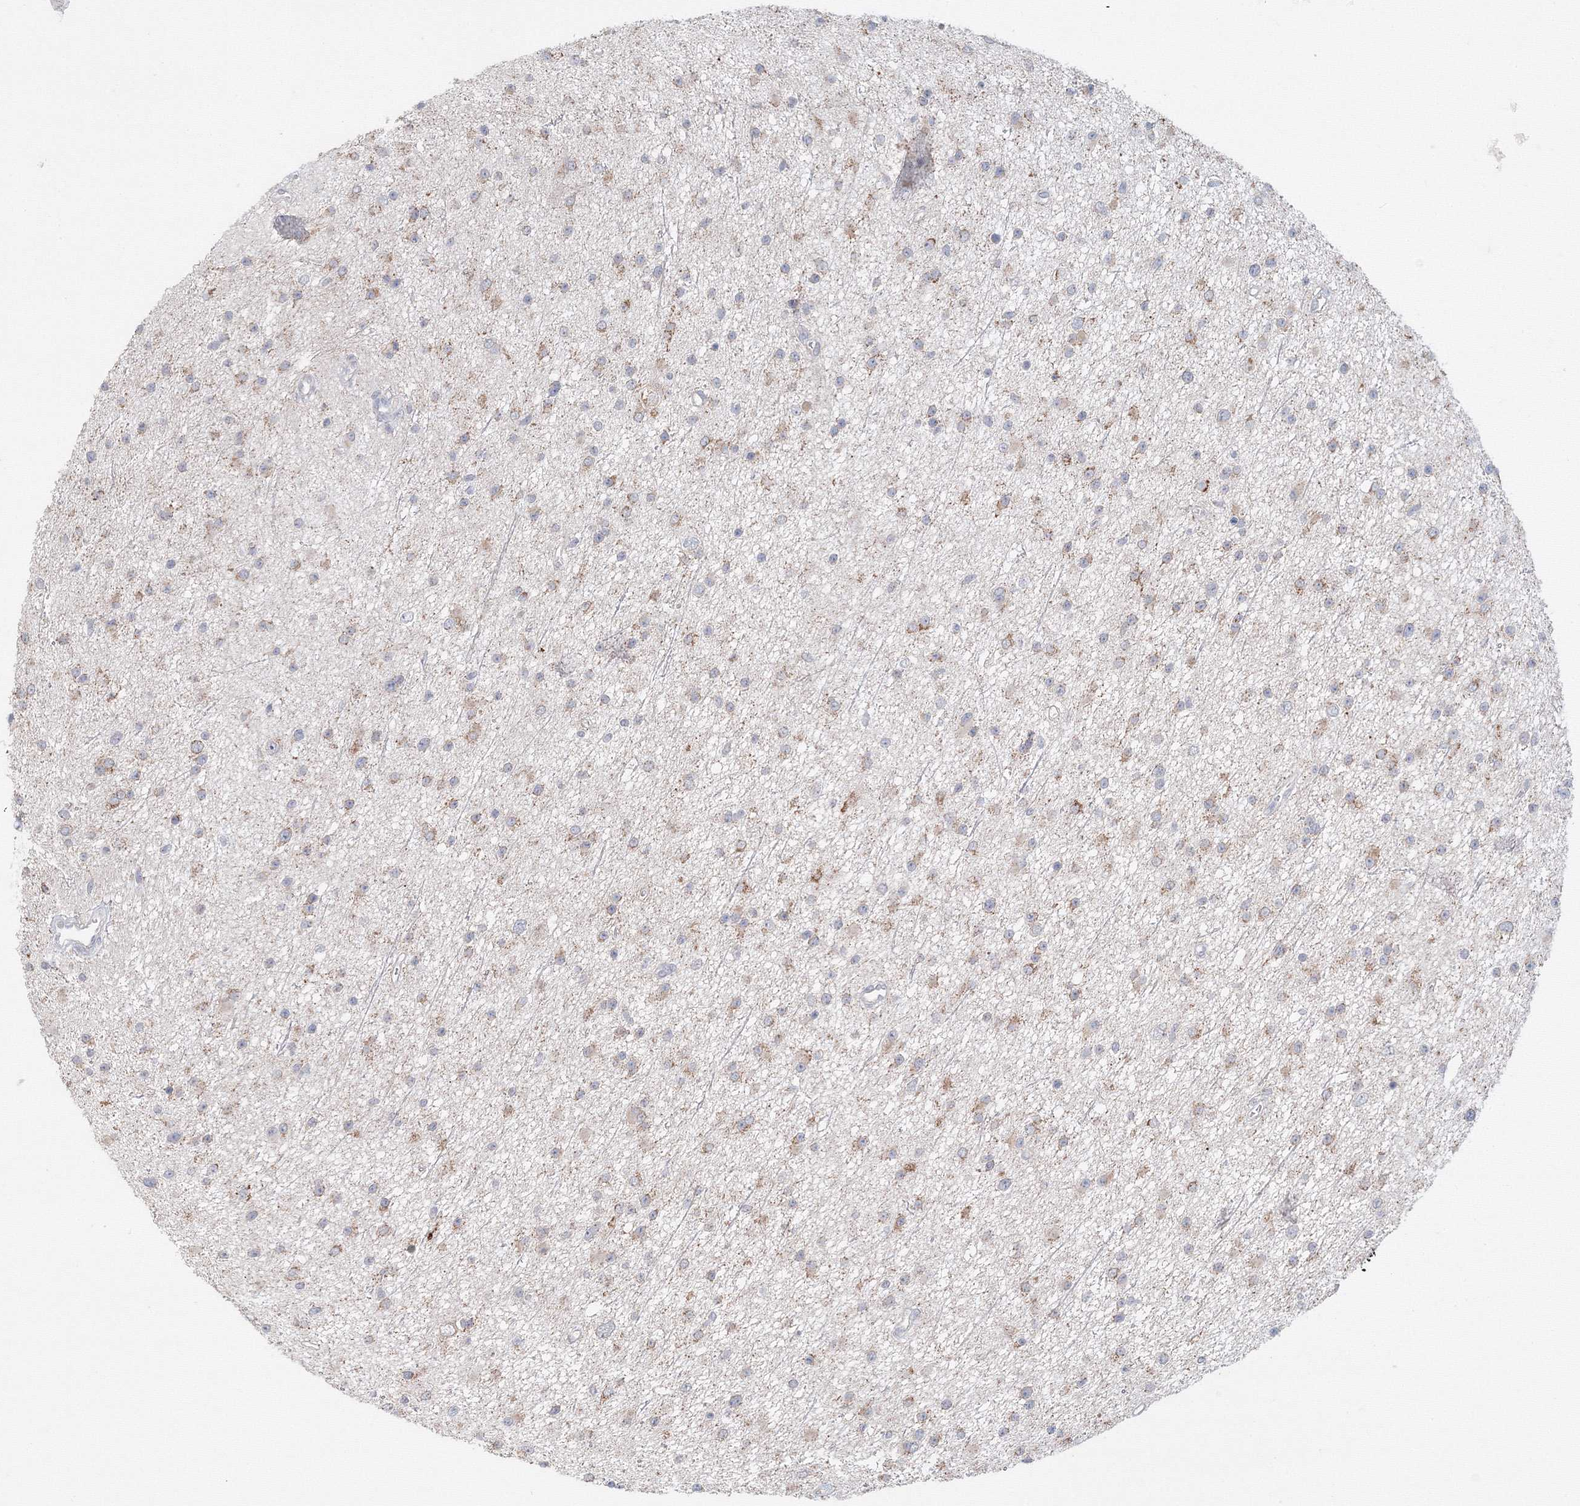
{"staining": {"intensity": "weak", "quantity": "<25%", "location": "cytoplasmic/membranous"}, "tissue": "glioma", "cell_type": "Tumor cells", "image_type": "cancer", "snomed": [{"axis": "morphology", "description": "Glioma, malignant, Low grade"}, {"axis": "topography", "description": "Cerebral cortex"}], "caption": "This photomicrograph is of glioma stained with immunohistochemistry (IHC) to label a protein in brown with the nuclei are counter-stained blue. There is no positivity in tumor cells.", "gene": "DHRS12", "patient": {"sex": "female", "age": 39}}